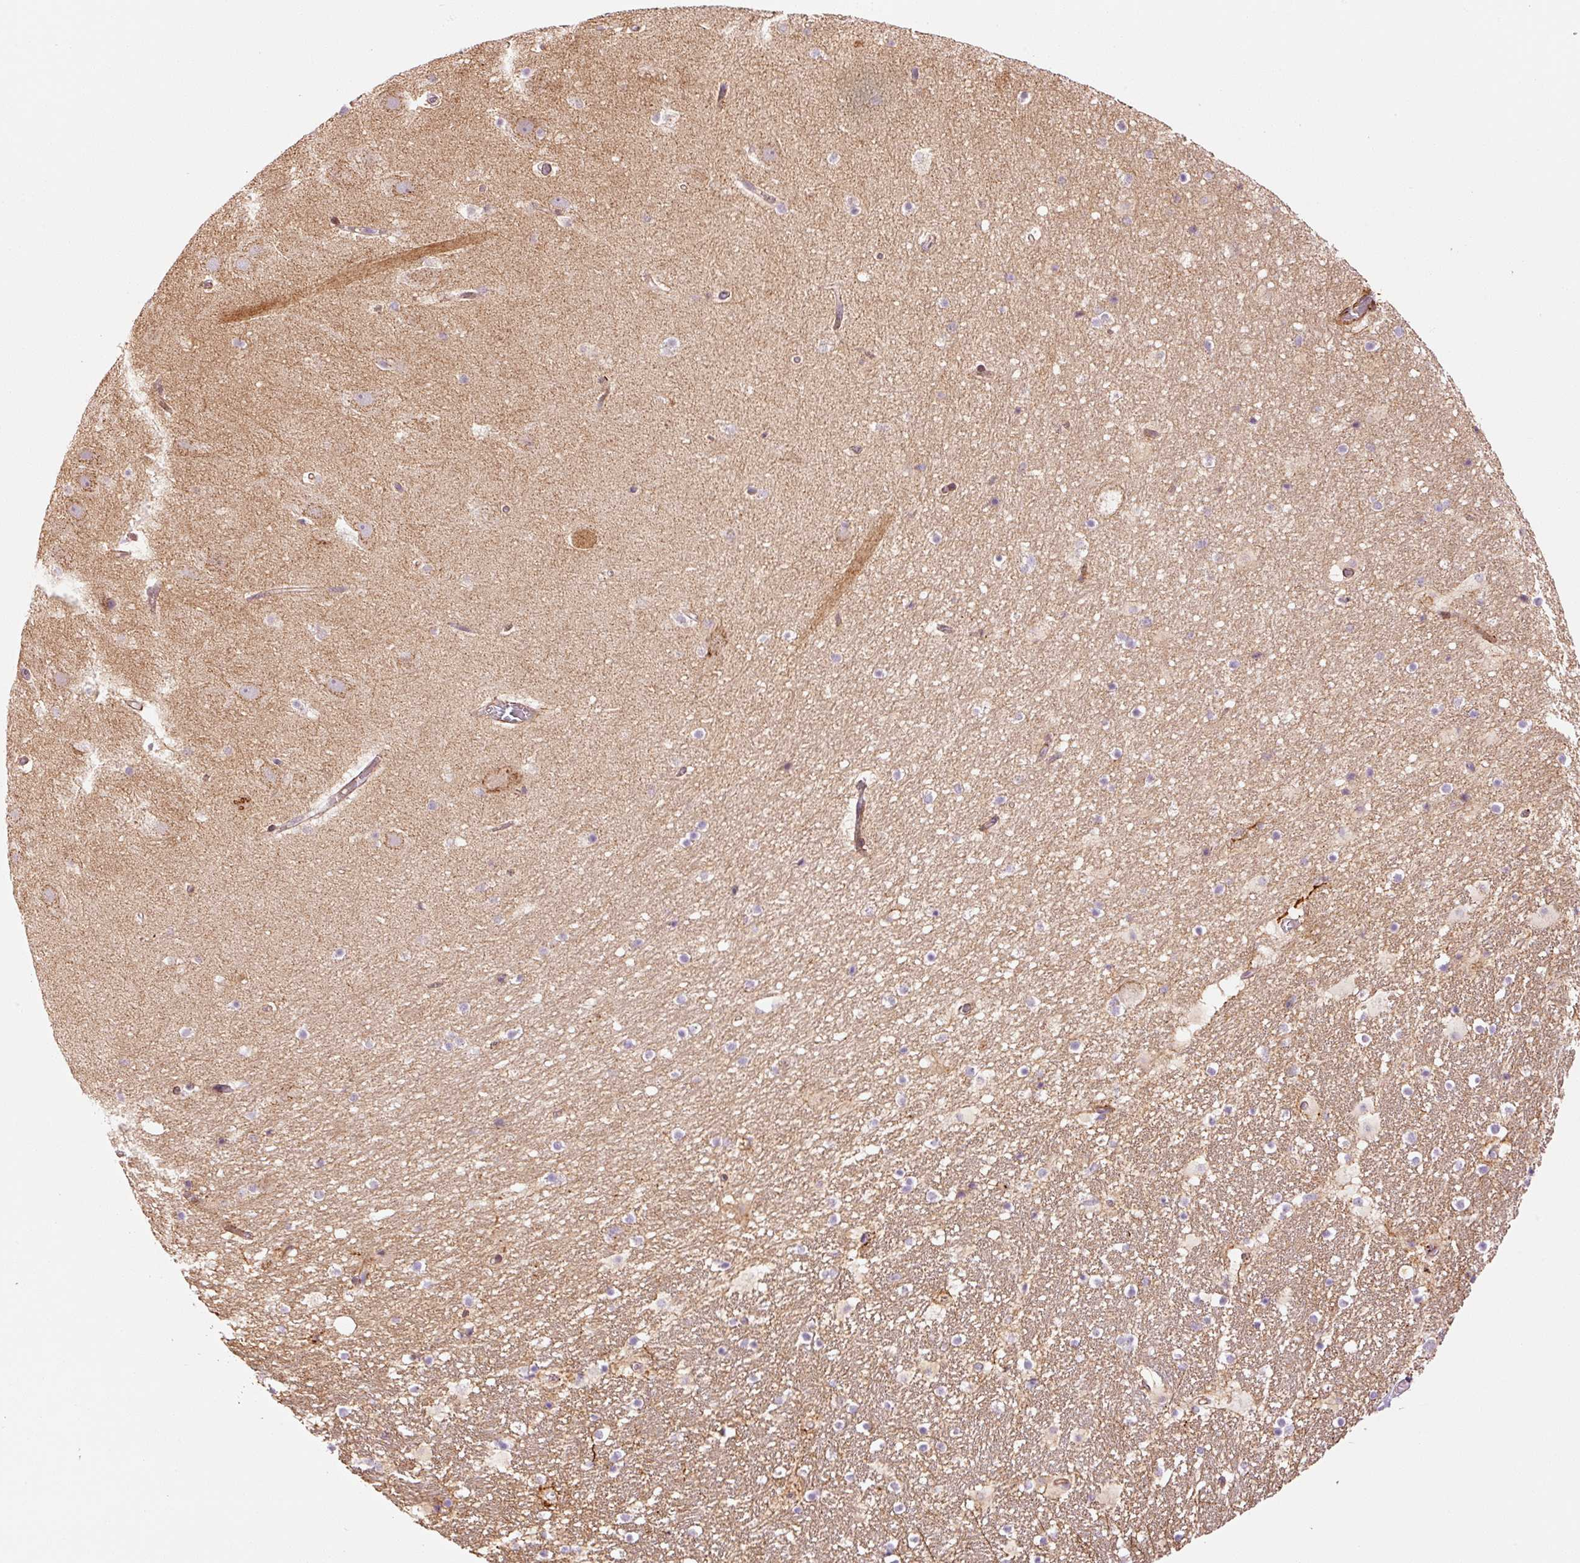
{"staining": {"intensity": "negative", "quantity": "none", "location": "none"}, "tissue": "hippocampus", "cell_type": "Glial cells", "image_type": "normal", "snomed": [{"axis": "morphology", "description": "Normal tissue, NOS"}, {"axis": "topography", "description": "Hippocampus"}], "caption": "Glial cells show no significant protein positivity in unremarkable hippocampus. The staining is performed using DAB brown chromogen with nuclei counter-stained in using hematoxylin.", "gene": "LIMK2", "patient": {"sex": "male", "age": 37}}